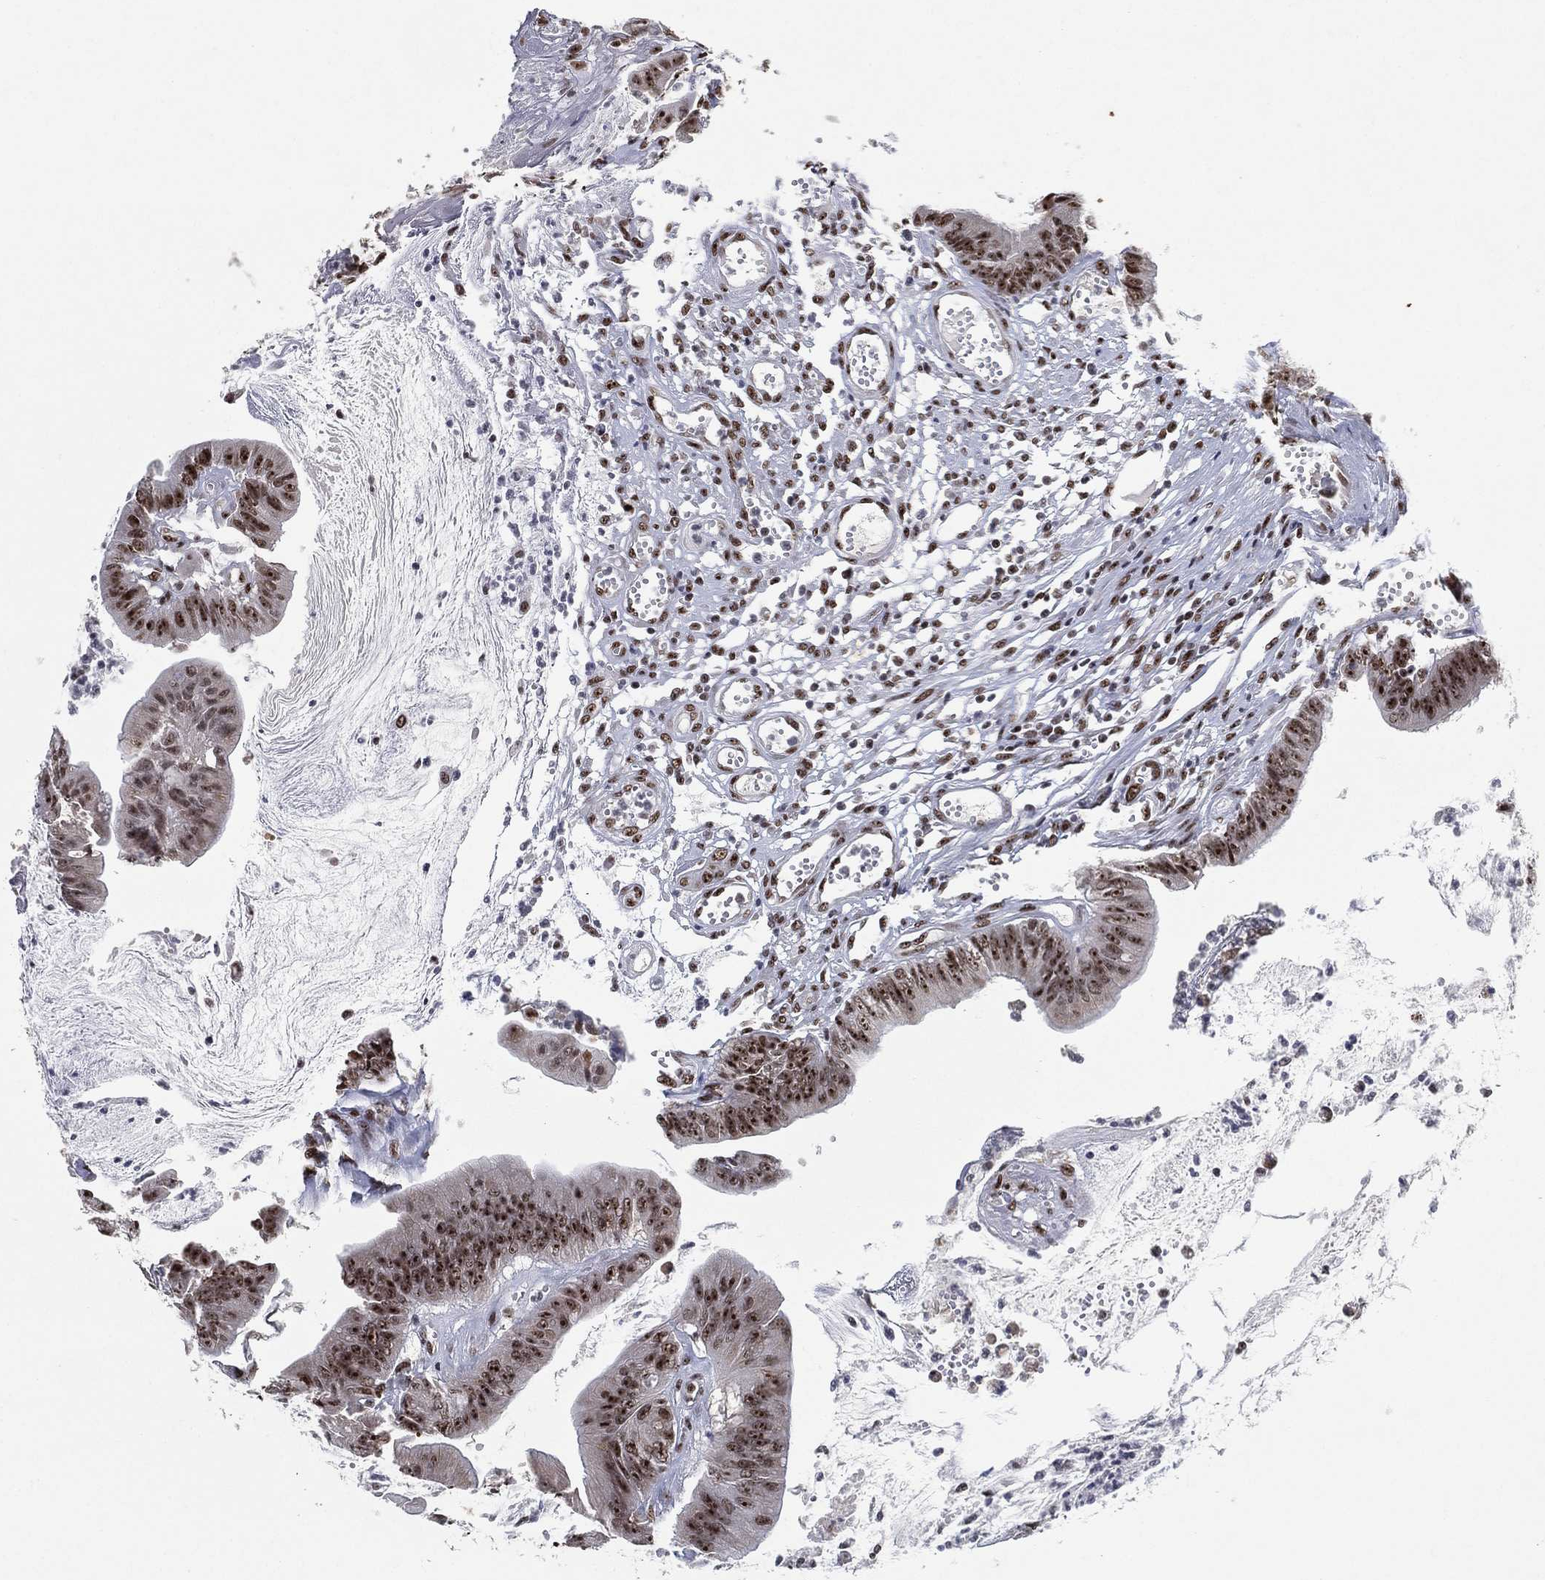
{"staining": {"intensity": "strong", "quantity": ">75%", "location": "nuclear"}, "tissue": "colorectal cancer", "cell_type": "Tumor cells", "image_type": "cancer", "snomed": [{"axis": "morphology", "description": "Adenocarcinoma, NOS"}, {"axis": "topography", "description": "Colon"}], "caption": "IHC staining of adenocarcinoma (colorectal), which demonstrates high levels of strong nuclear expression in approximately >75% of tumor cells indicating strong nuclear protein staining. The staining was performed using DAB (brown) for protein detection and nuclei were counterstained in hematoxylin (blue).", "gene": "DDX27", "patient": {"sex": "female", "age": 69}}